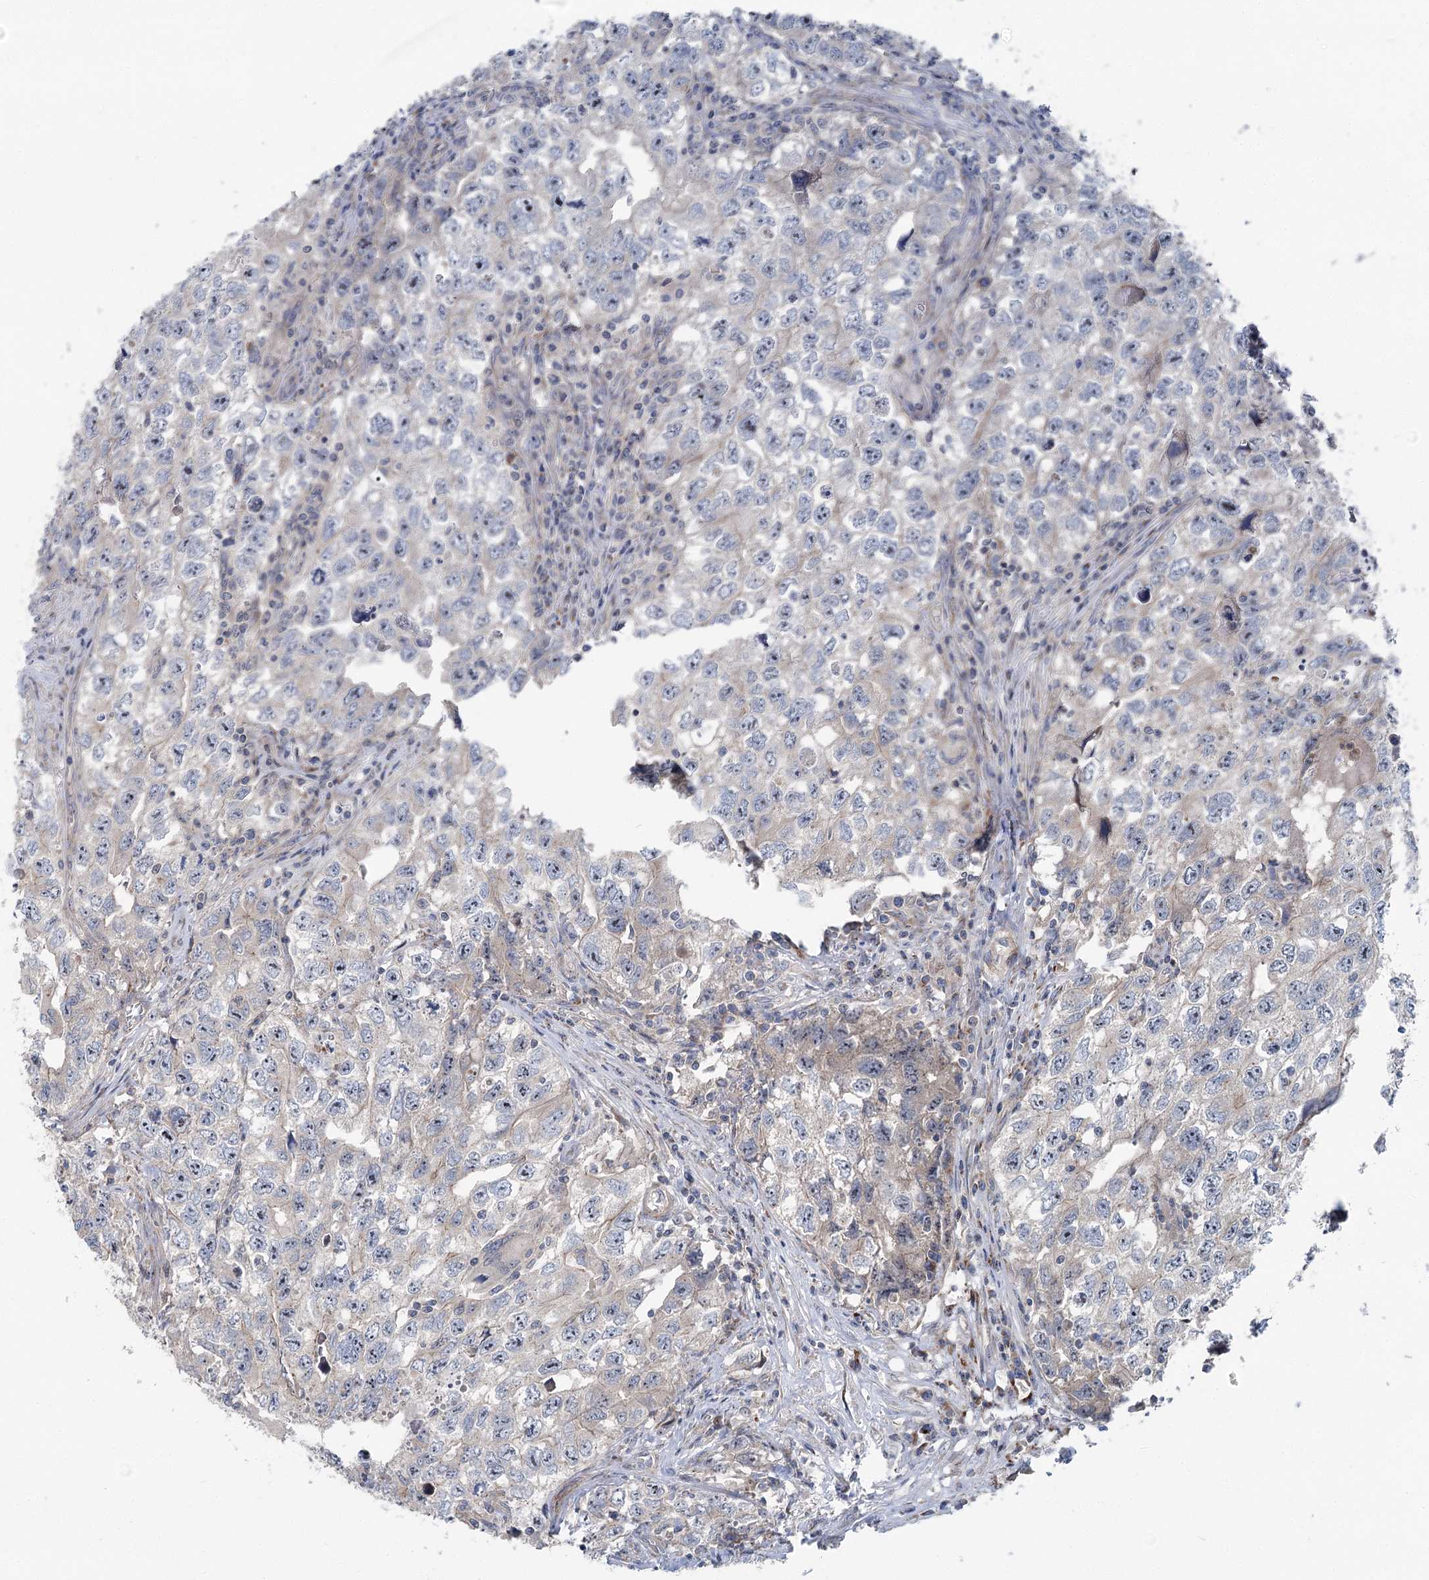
{"staining": {"intensity": "weak", "quantity": "<25%", "location": "cytoplasmic/membranous"}, "tissue": "testis cancer", "cell_type": "Tumor cells", "image_type": "cancer", "snomed": [{"axis": "morphology", "description": "Seminoma, NOS"}, {"axis": "morphology", "description": "Carcinoma, Embryonal, NOS"}, {"axis": "topography", "description": "Testis"}], "caption": "Photomicrograph shows no significant protein positivity in tumor cells of testis cancer.", "gene": "MARK2", "patient": {"sex": "male", "age": 43}}